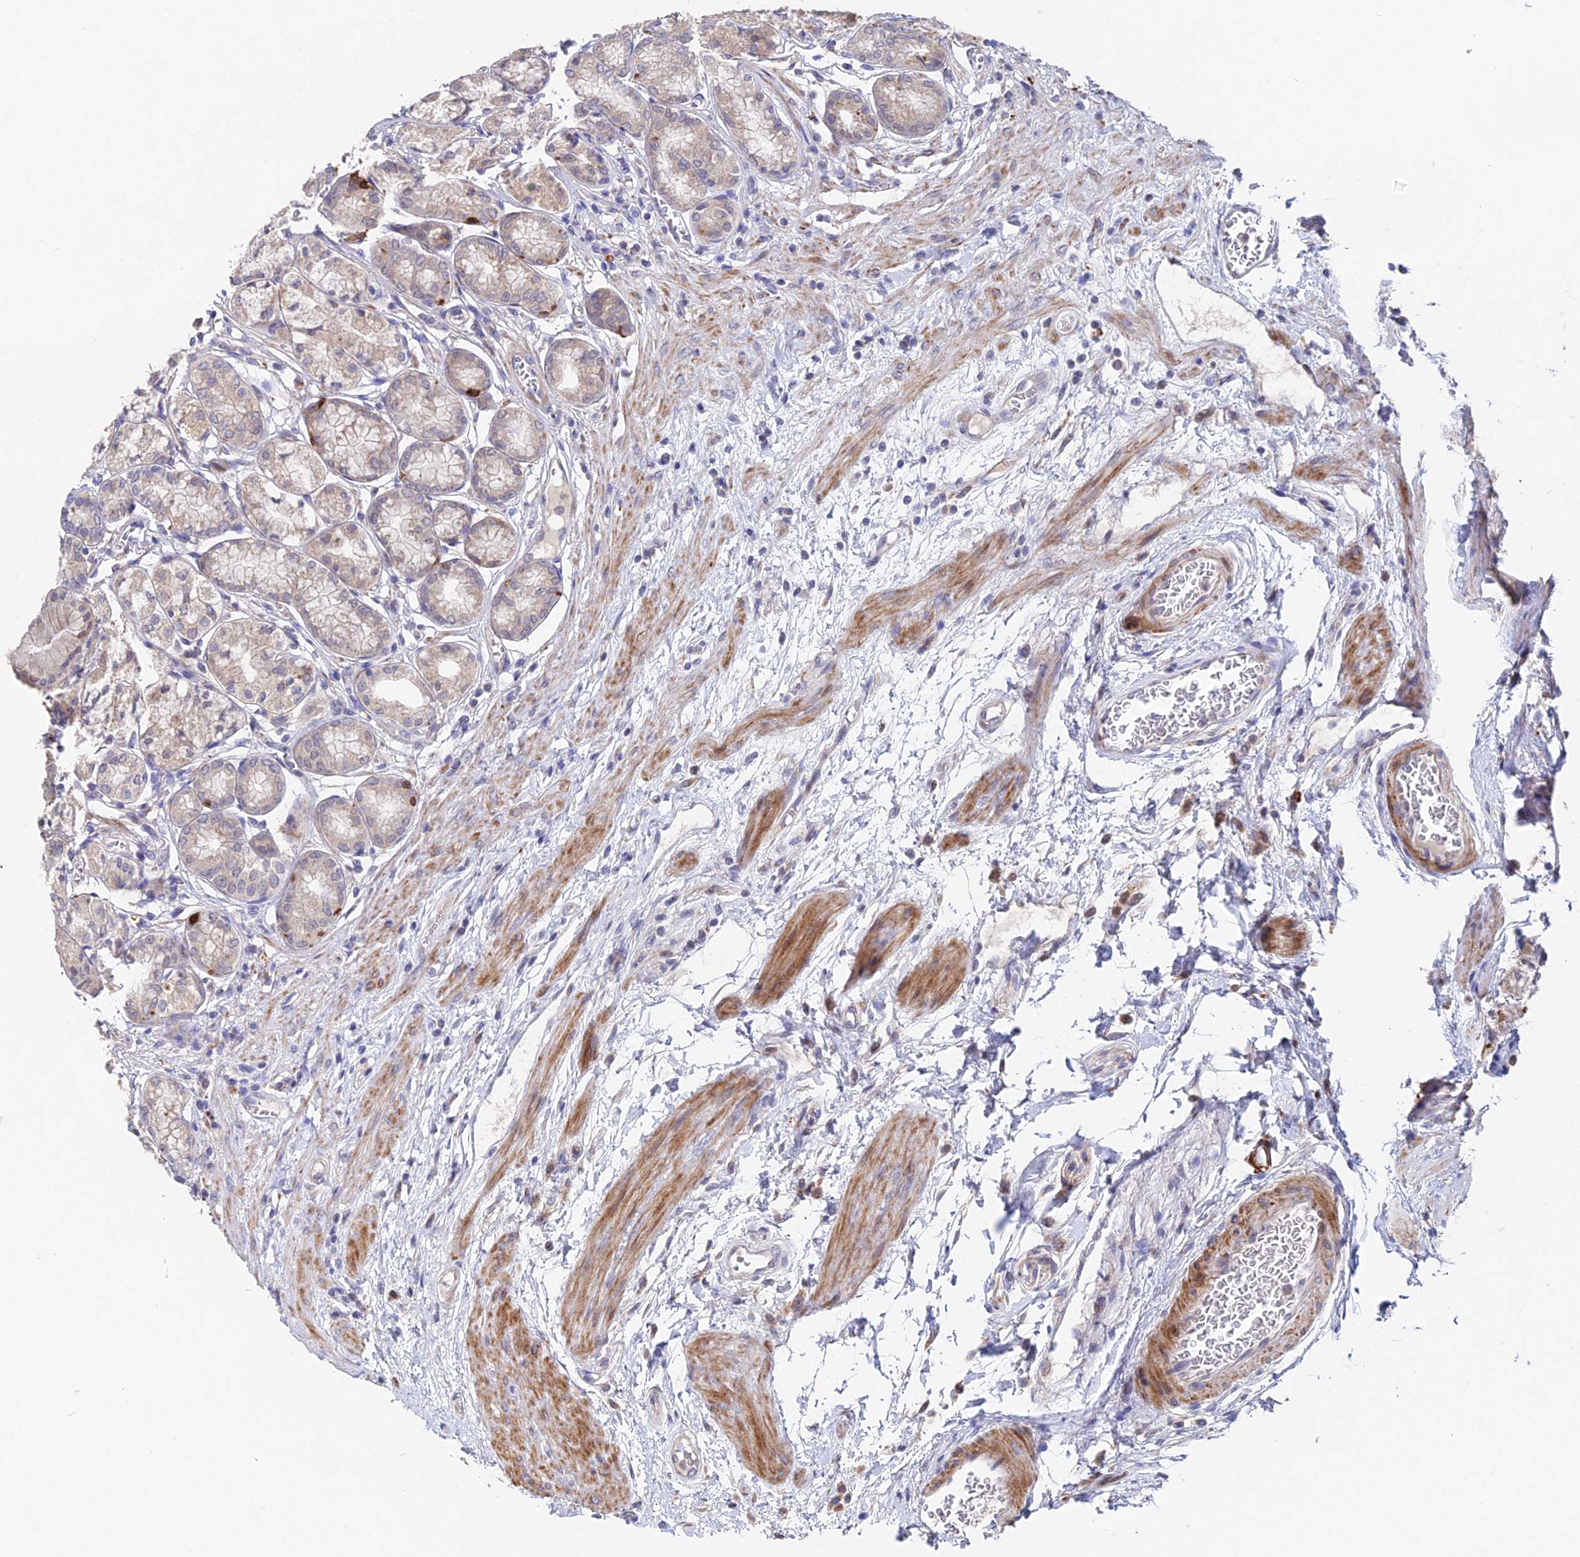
{"staining": {"intensity": "weak", "quantity": "25%-75%", "location": "cytoplasmic/membranous"}, "tissue": "stomach", "cell_type": "Glandular cells", "image_type": "normal", "snomed": [{"axis": "morphology", "description": "Normal tissue, NOS"}, {"axis": "morphology", "description": "Adenocarcinoma, NOS"}, {"axis": "morphology", "description": "Adenocarcinoma, High grade"}, {"axis": "topography", "description": "Stomach, upper"}, {"axis": "topography", "description": "Stomach"}], "caption": "Immunohistochemical staining of unremarkable human stomach shows weak cytoplasmic/membranous protein expression in approximately 25%-75% of glandular cells. Immunohistochemistry (ihc) stains the protein of interest in brown and the nuclei are stained blue.", "gene": "ACTR5", "patient": {"sex": "female", "age": 65}}